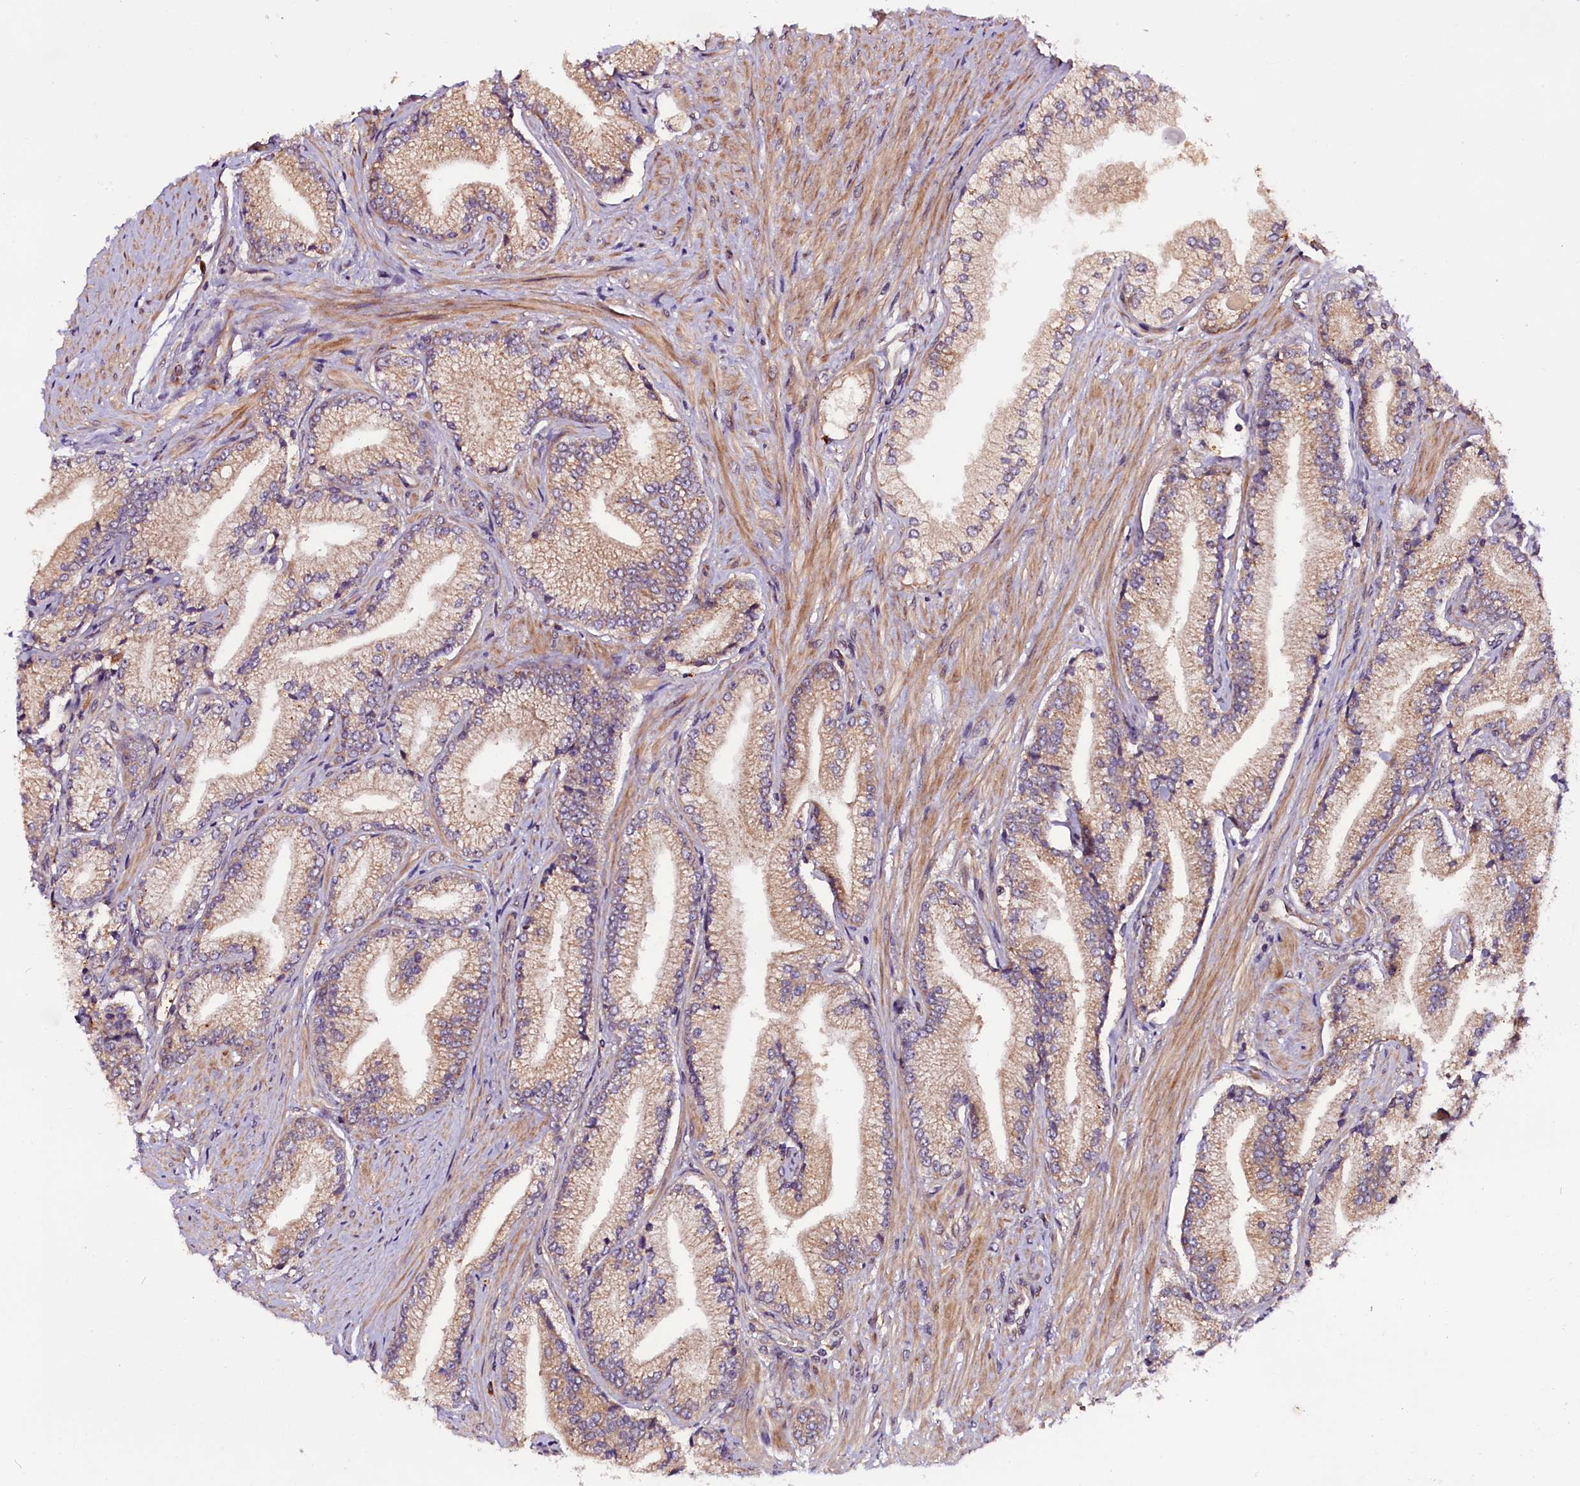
{"staining": {"intensity": "moderate", "quantity": ">75%", "location": "cytoplasmic/membranous"}, "tissue": "prostate cancer", "cell_type": "Tumor cells", "image_type": "cancer", "snomed": [{"axis": "morphology", "description": "Adenocarcinoma, High grade"}, {"axis": "topography", "description": "Prostate"}], "caption": "A medium amount of moderate cytoplasmic/membranous positivity is seen in about >75% of tumor cells in high-grade adenocarcinoma (prostate) tissue. (DAB (3,3'-diaminobenzidine) = brown stain, brightfield microscopy at high magnification).", "gene": "RPUSD2", "patient": {"sex": "male", "age": 67}}